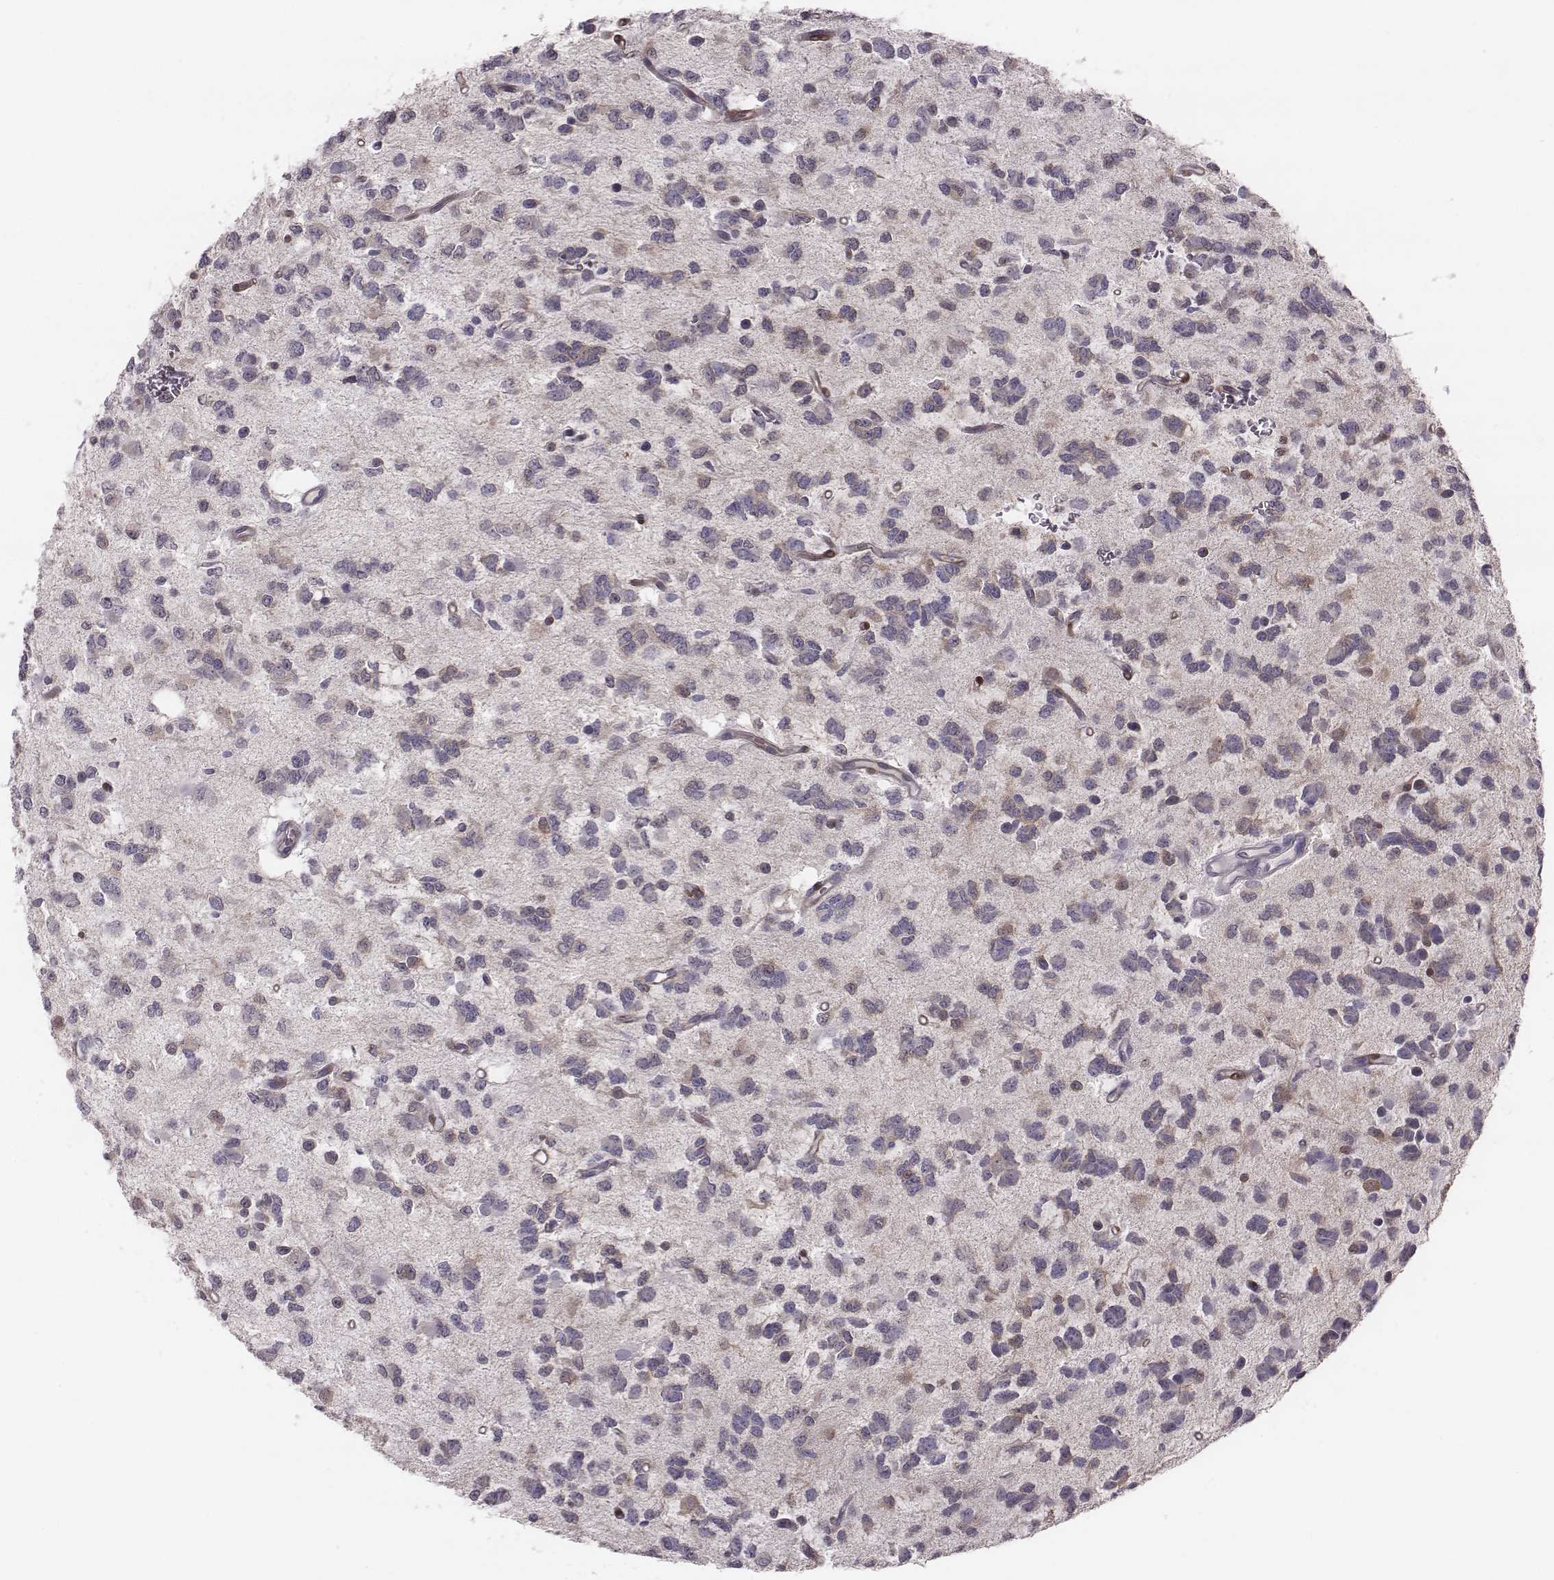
{"staining": {"intensity": "weak", "quantity": "<25%", "location": "cytoplasmic/membranous"}, "tissue": "glioma", "cell_type": "Tumor cells", "image_type": "cancer", "snomed": [{"axis": "morphology", "description": "Glioma, malignant, Low grade"}, {"axis": "topography", "description": "Brain"}], "caption": "Micrograph shows no protein positivity in tumor cells of low-grade glioma (malignant) tissue. Nuclei are stained in blue.", "gene": "PDE8B", "patient": {"sex": "female", "age": 45}}